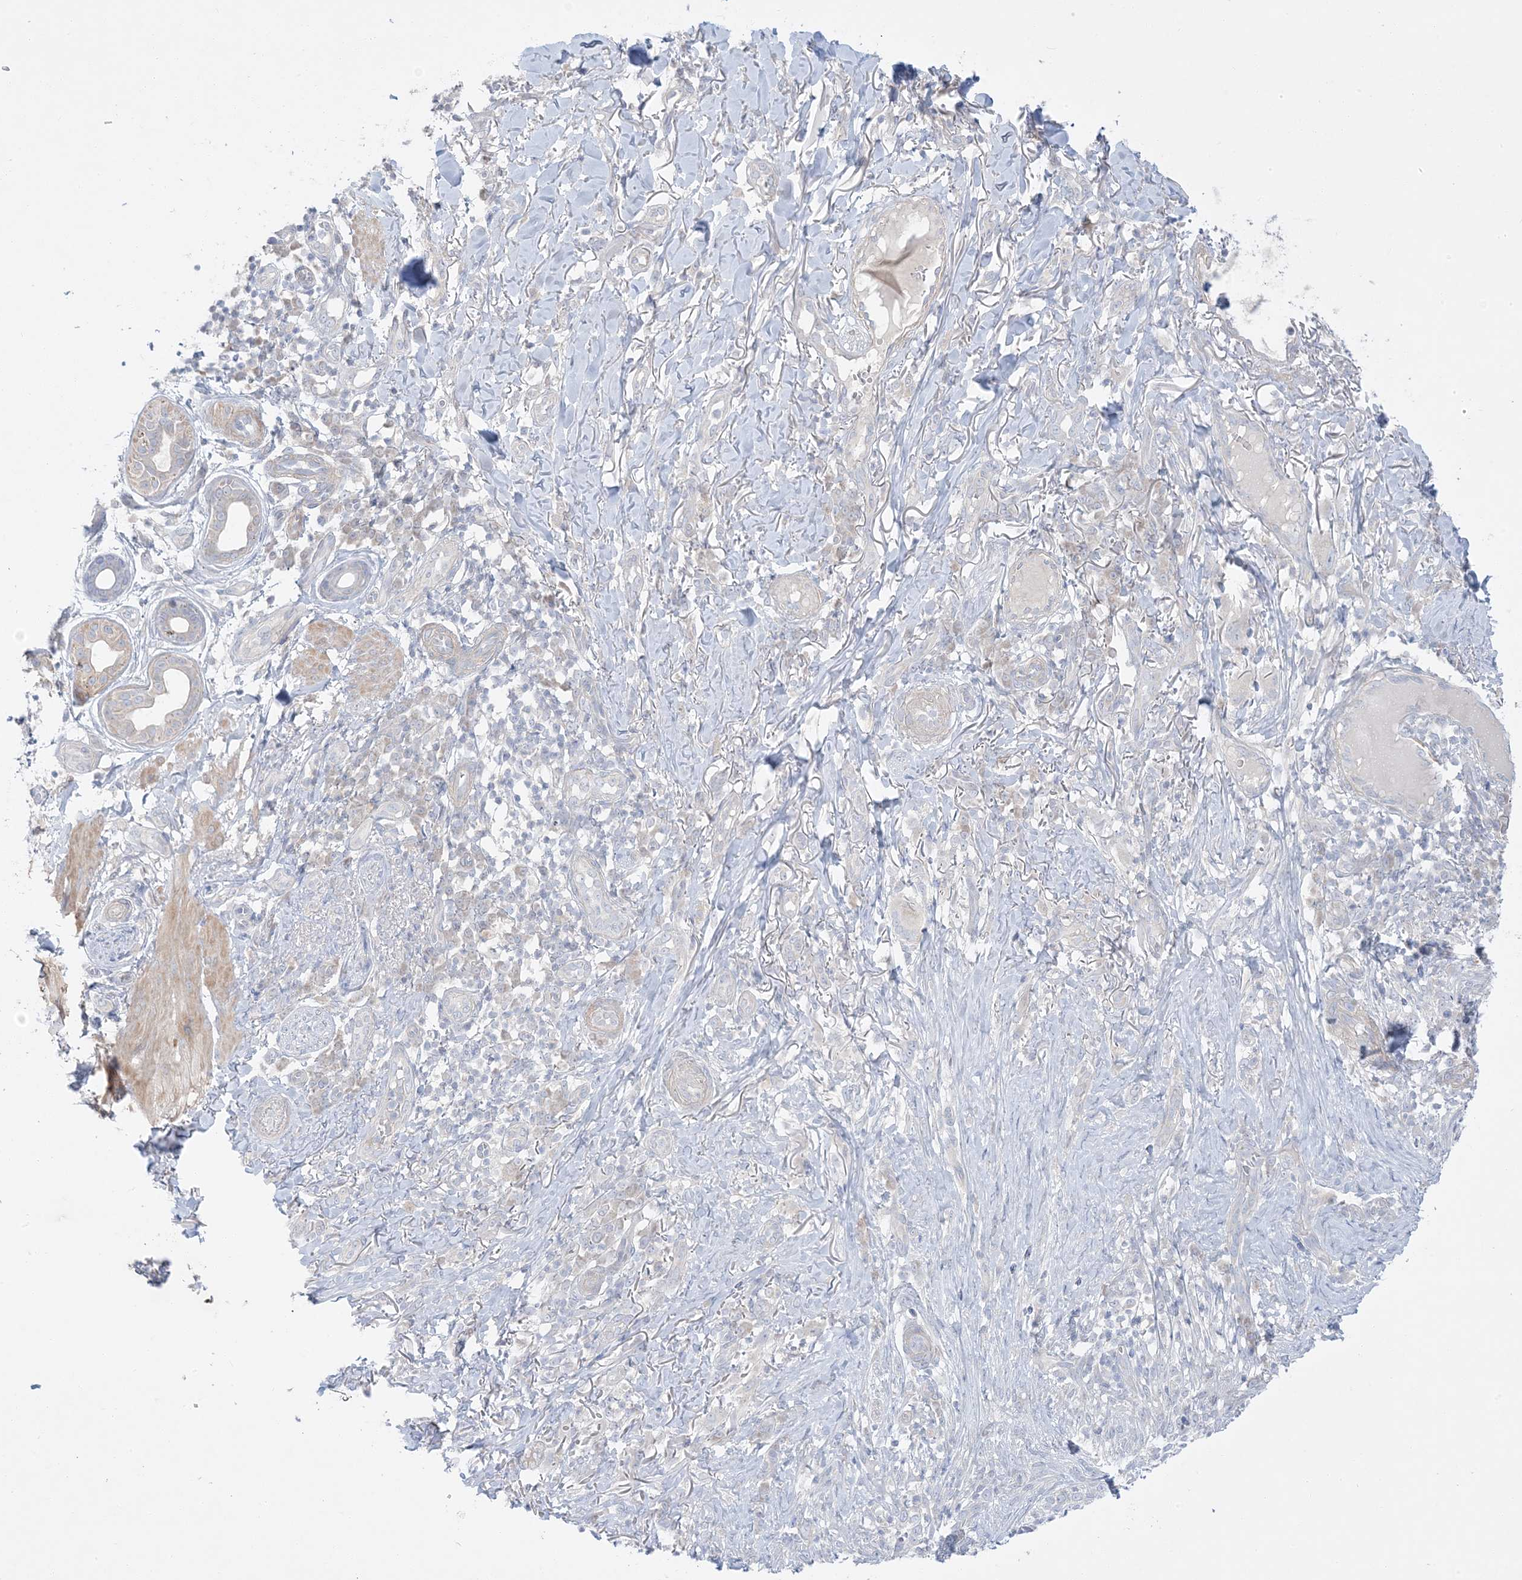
{"staining": {"intensity": "negative", "quantity": "none", "location": "none"}, "tissue": "skin cancer", "cell_type": "Tumor cells", "image_type": "cancer", "snomed": [{"axis": "morphology", "description": "Basal cell carcinoma"}, {"axis": "topography", "description": "Skin"}], "caption": "The image demonstrates no significant staining in tumor cells of skin cancer (basal cell carcinoma).", "gene": "FAM184A", "patient": {"sex": "female", "age": 64}}